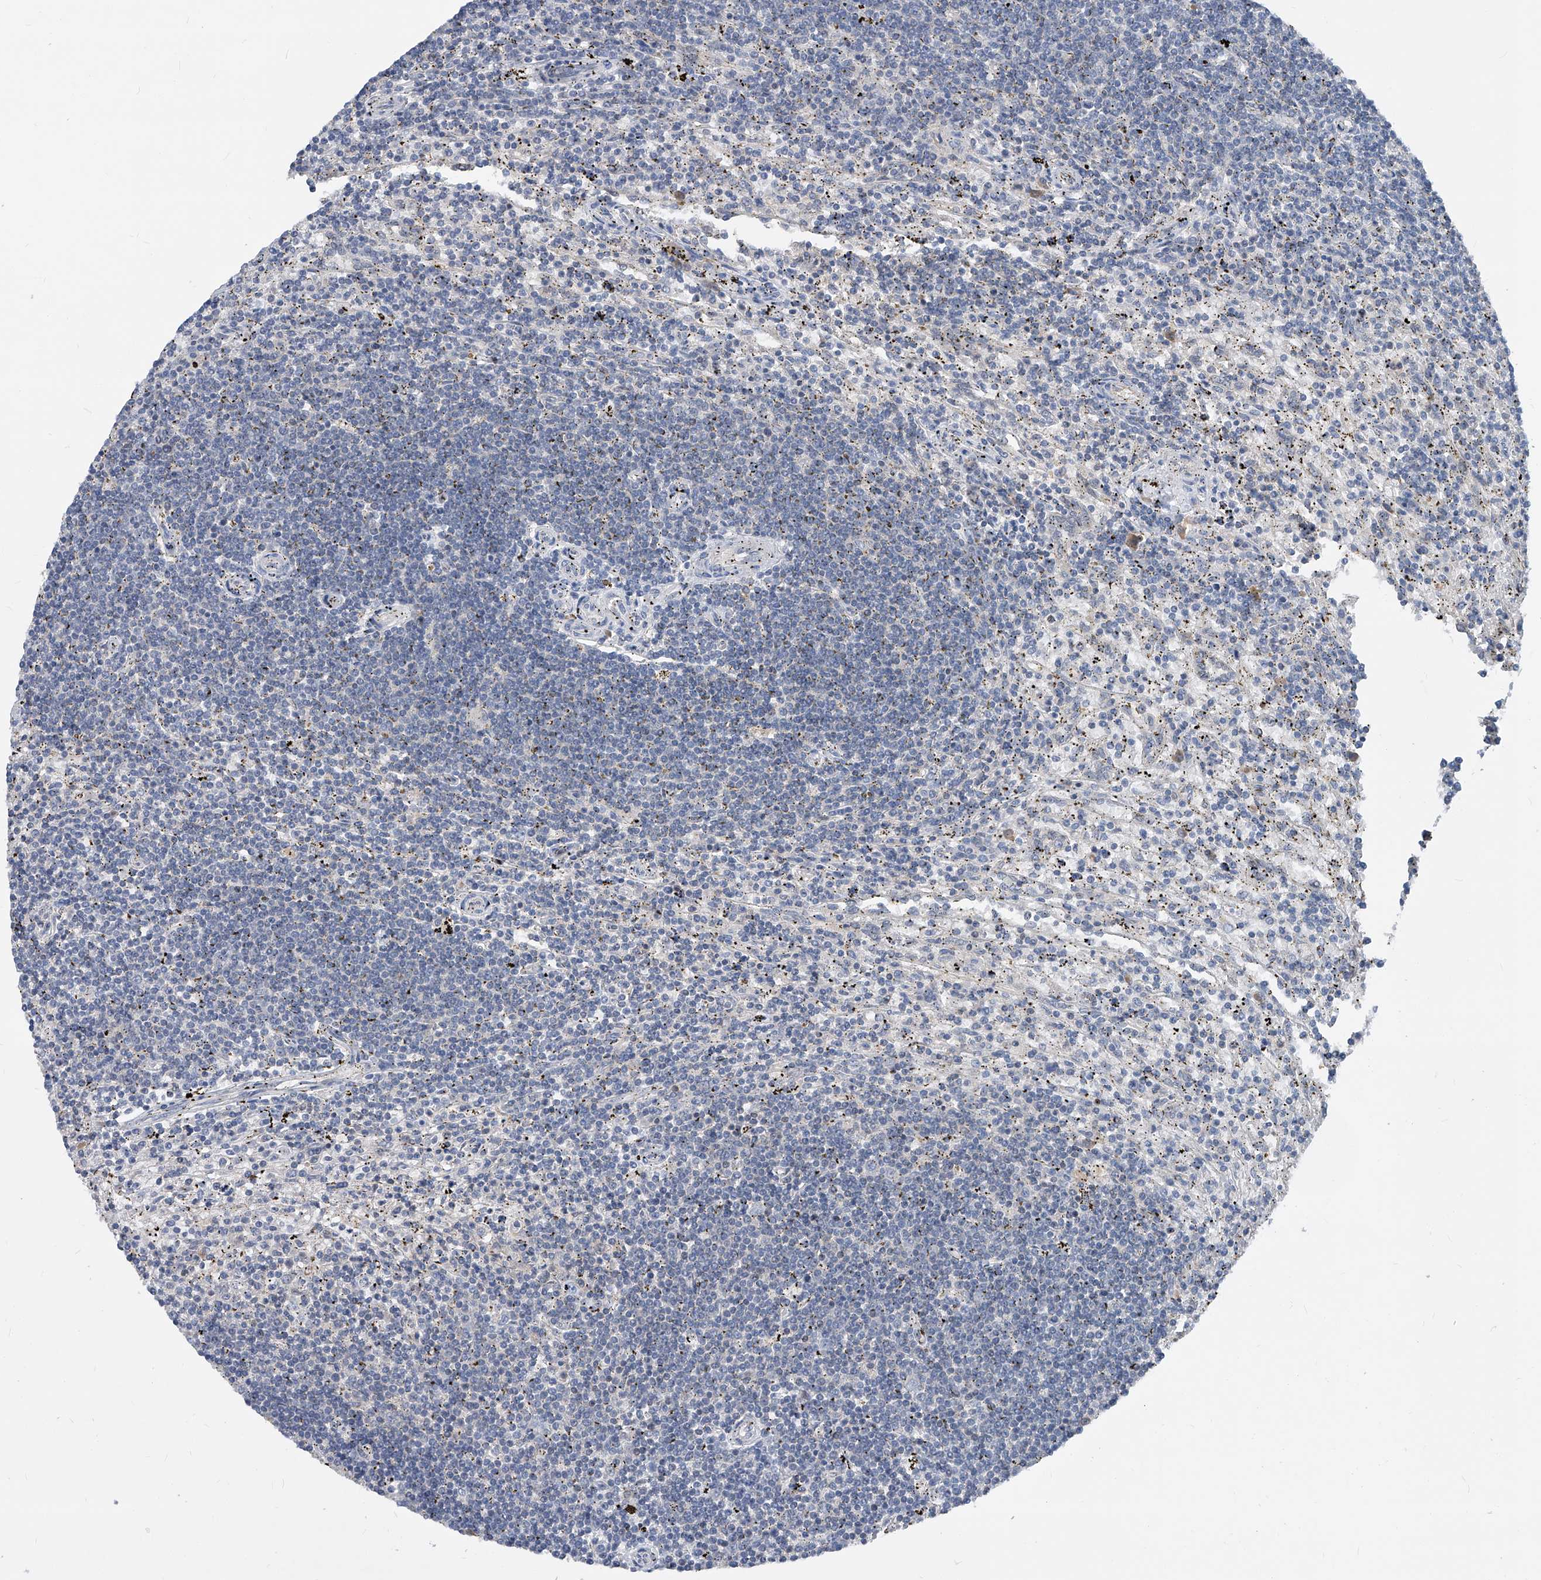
{"staining": {"intensity": "negative", "quantity": "none", "location": "none"}, "tissue": "lymphoma", "cell_type": "Tumor cells", "image_type": "cancer", "snomed": [{"axis": "morphology", "description": "Malignant lymphoma, non-Hodgkin's type, Low grade"}, {"axis": "topography", "description": "Spleen"}], "caption": "The immunohistochemistry micrograph has no significant positivity in tumor cells of lymphoma tissue.", "gene": "MAP2K6", "patient": {"sex": "male", "age": 76}}